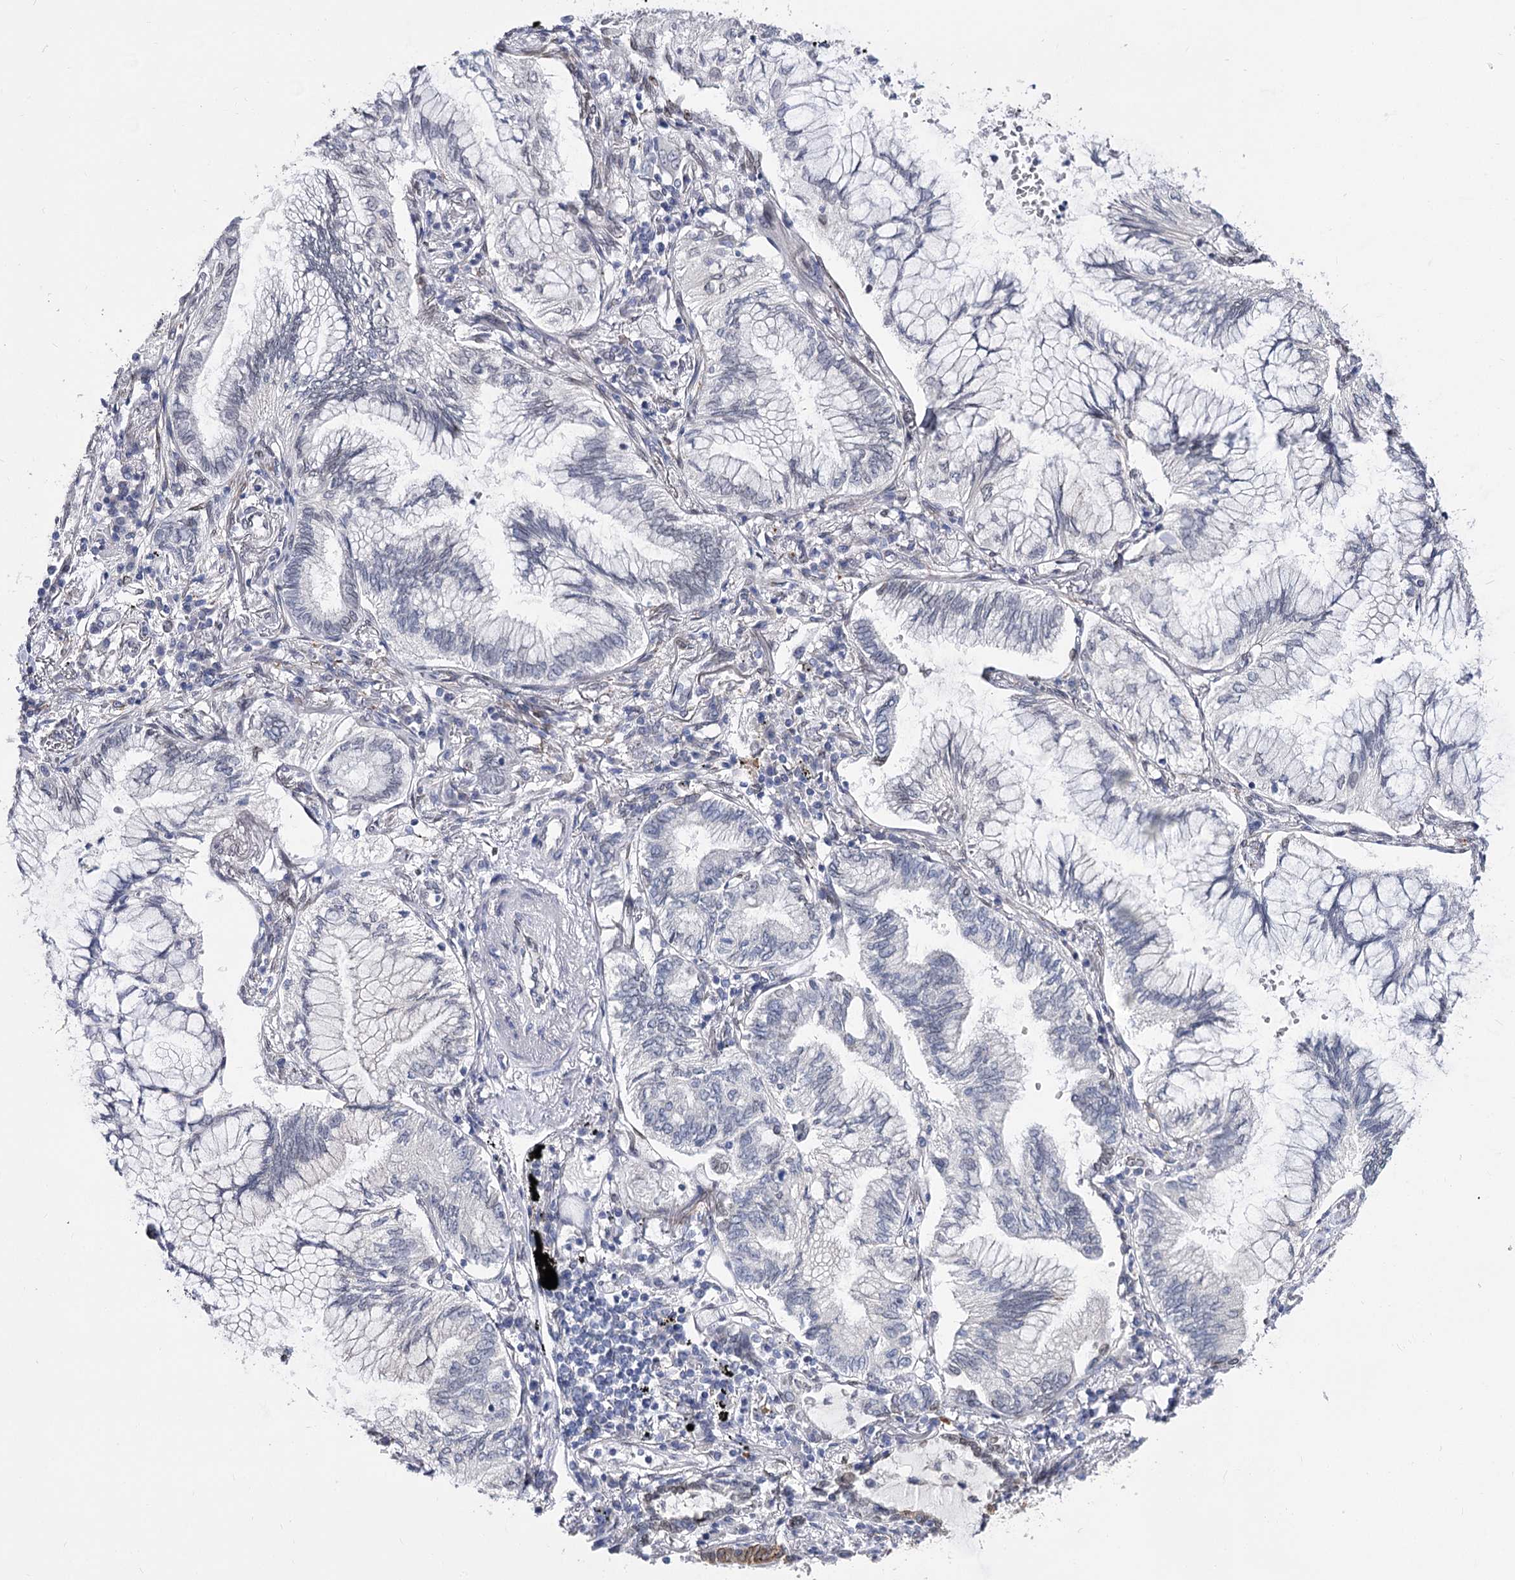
{"staining": {"intensity": "negative", "quantity": "none", "location": "none"}, "tissue": "lung cancer", "cell_type": "Tumor cells", "image_type": "cancer", "snomed": [{"axis": "morphology", "description": "Adenocarcinoma, NOS"}, {"axis": "topography", "description": "Lung"}], "caption": "Lung cancer stained for a protein using immunohistochemistry (IHC) exhibits no expression tumor cells.", "gene": "TMEM201", "patient": {"sex": "female", "age": 70}}